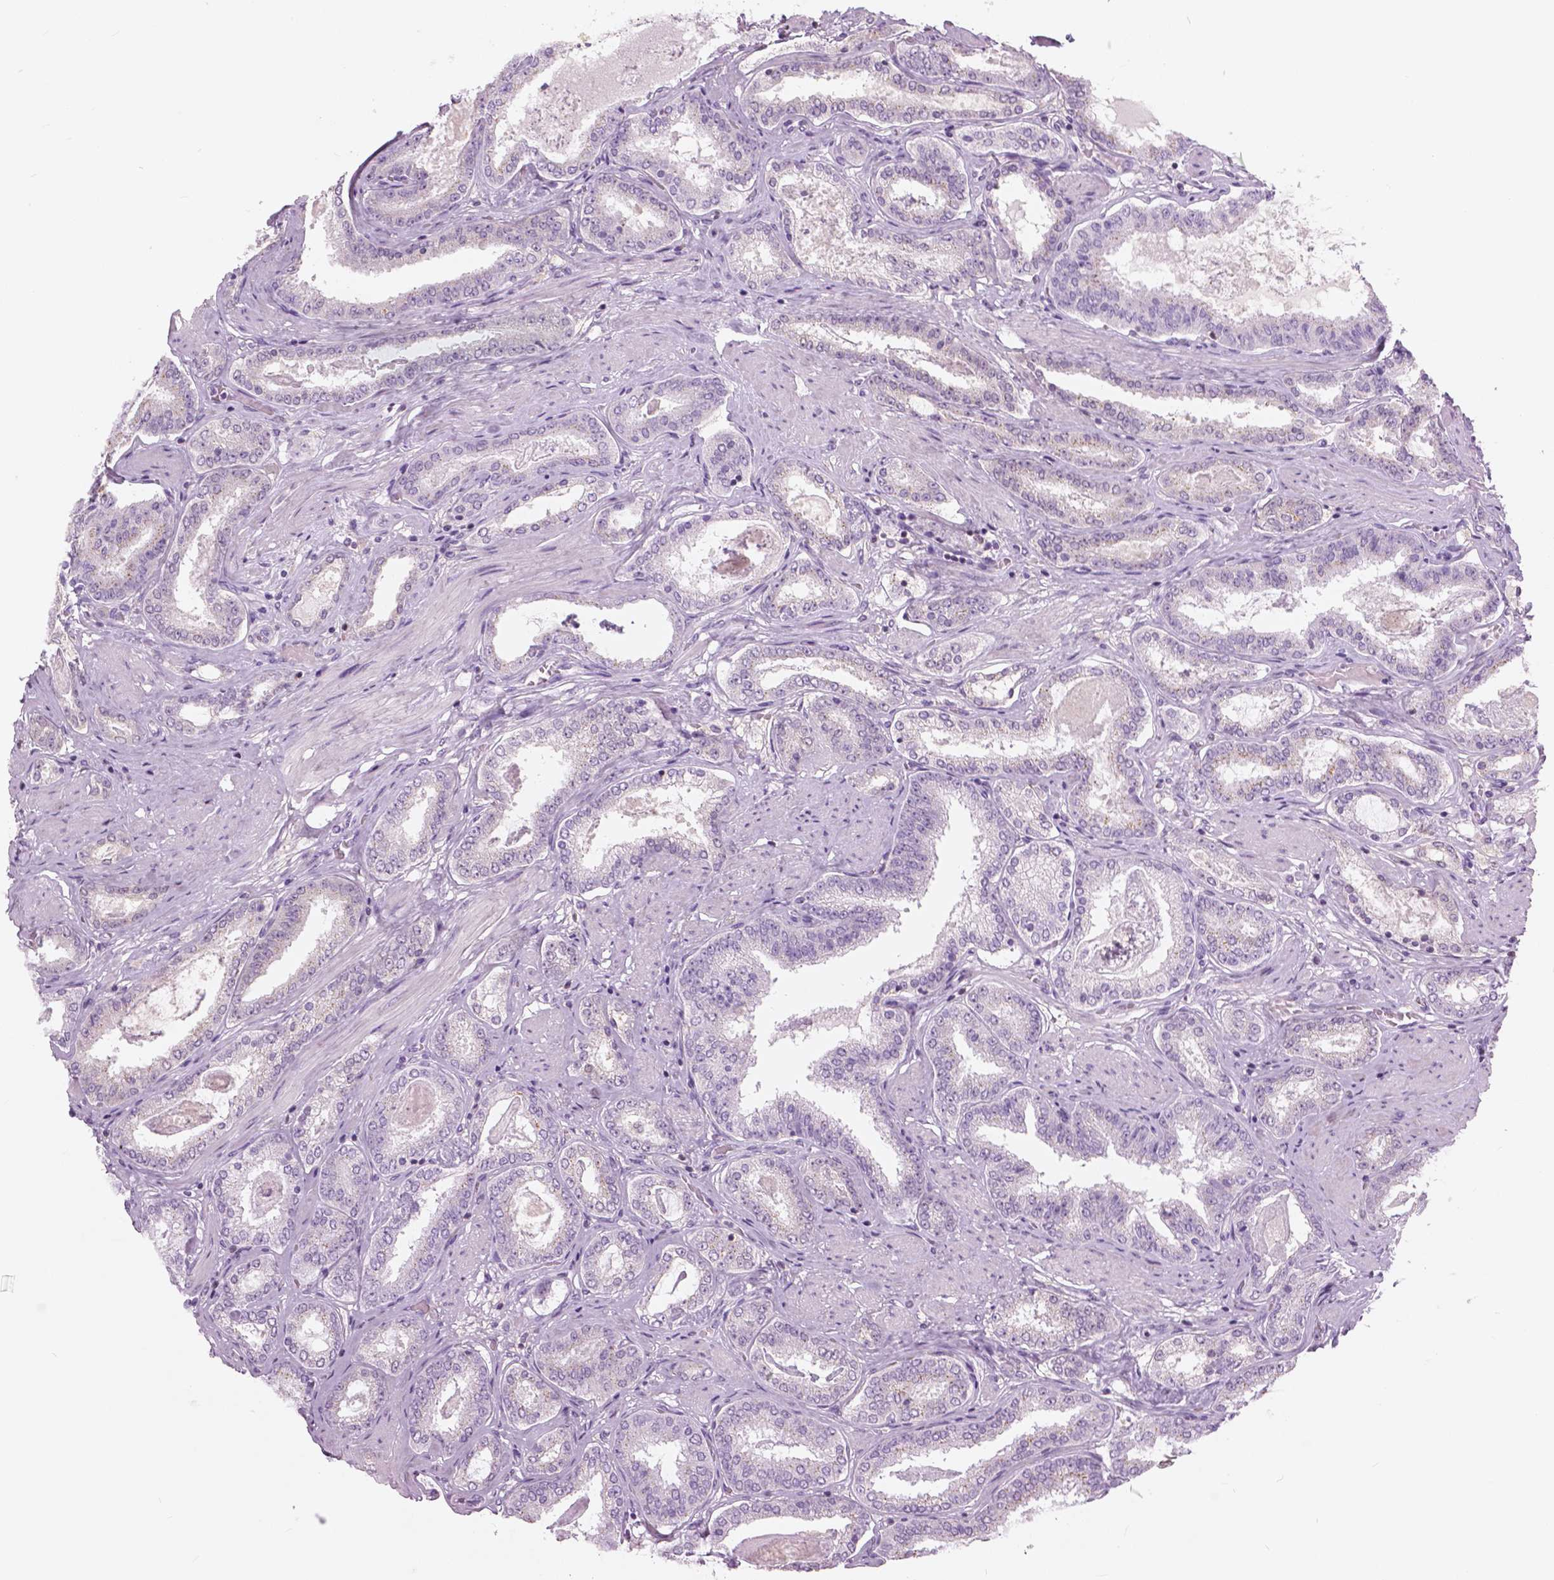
{"staining": {"intensity": "negative", "quantity": "none", "location": "none"}, "tissue": "prostate cancer", "cell_type": "Tumor cells", "image_type": "cancer", "snomed": [{"axis": "morphology", "description": "Adenocarcinoma, High grade"}, {"axis": "topography", "description": "Prostate"}], "caption": "DAB immunohistochemical staining of prostate high-grade adenocarcinoma displays no significant expression in tumor cells.", "gene": "GALM", "patient": {"sex": "male", "age": 63}}